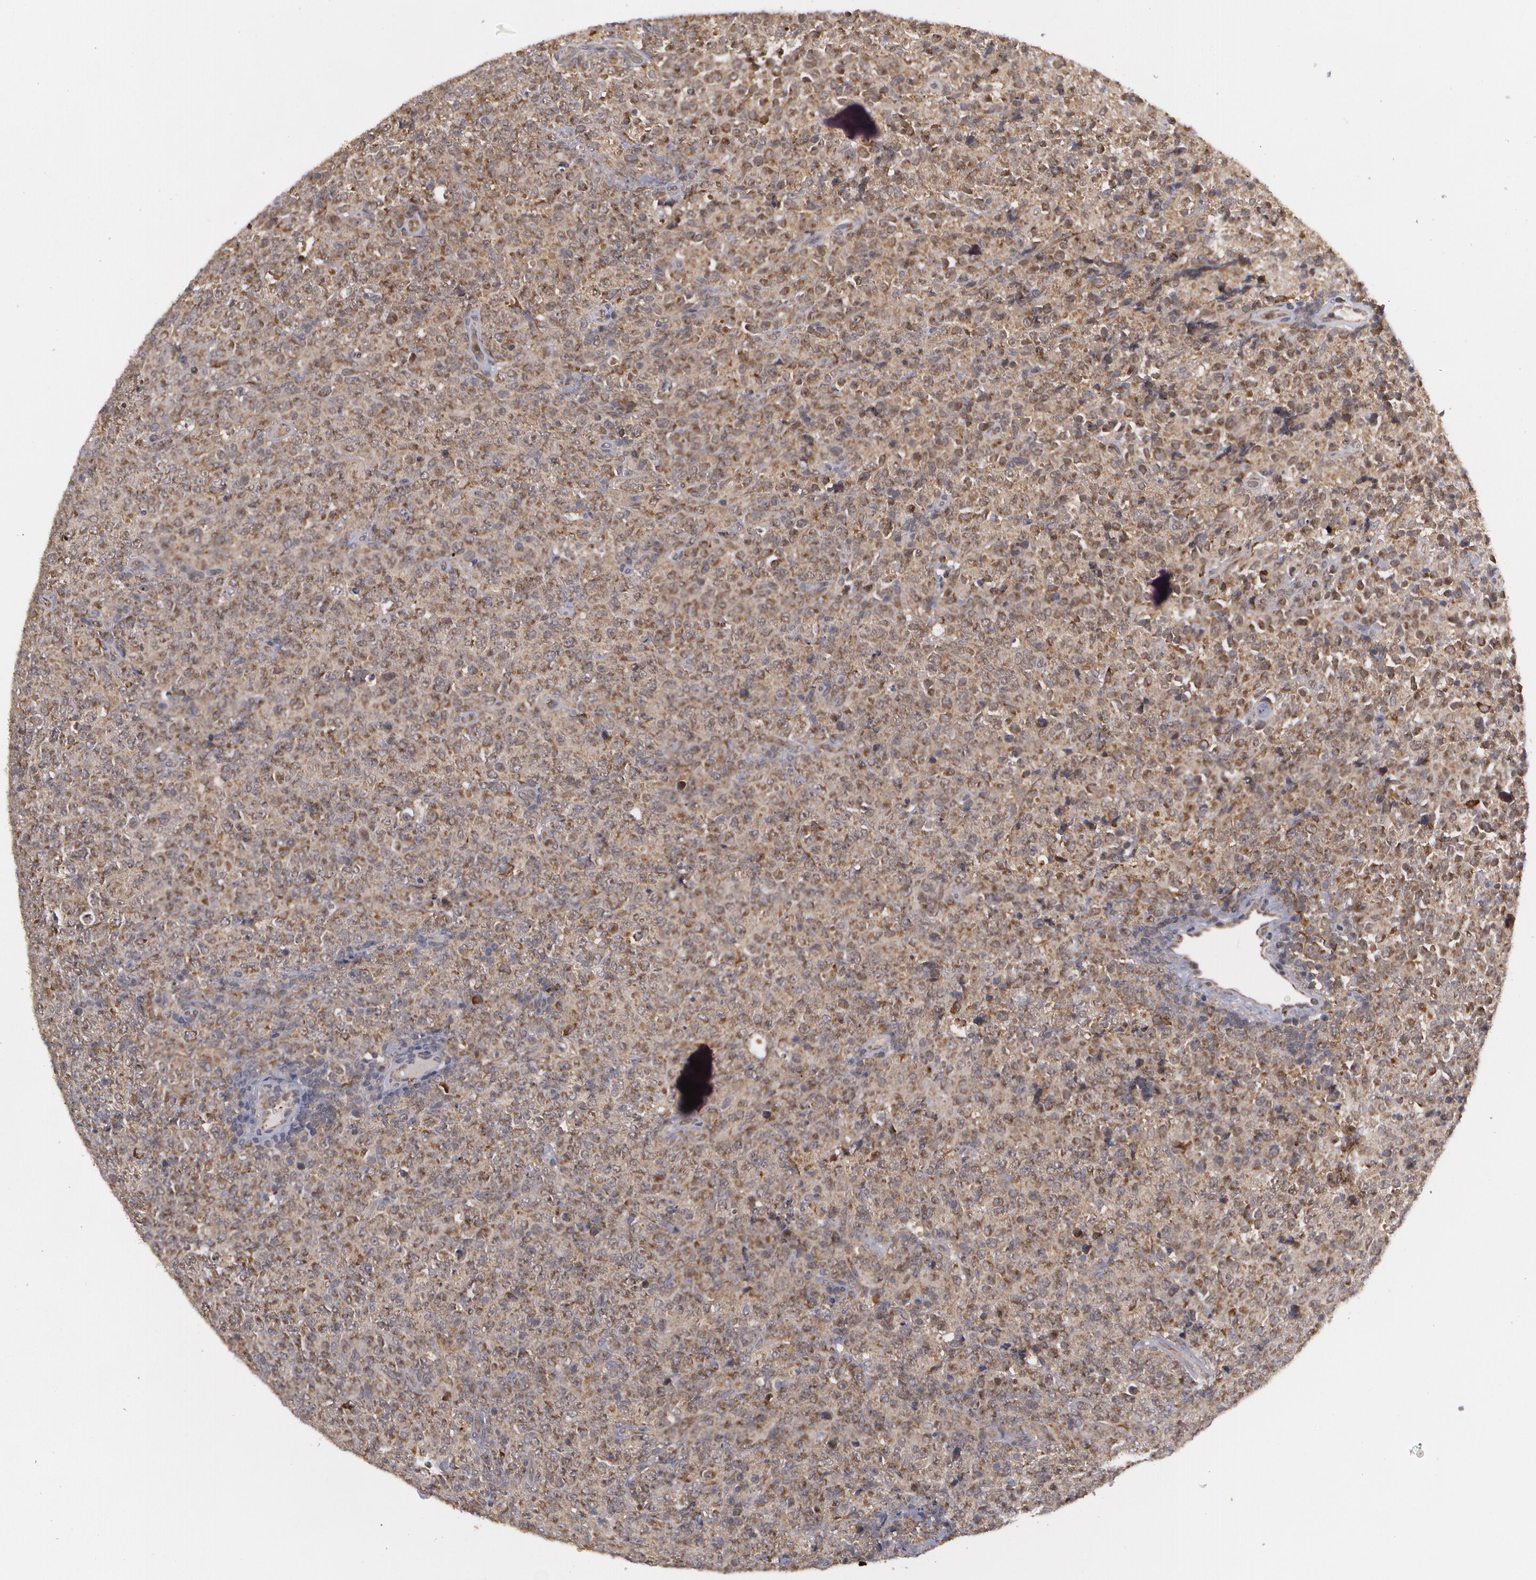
{"staining": {"intensity": "moderate", "quantity": ">75%", "location": "cytoplasmic/membranous"}, "tissue": "lymphoma", "cell_type": "Tumor cells", "image_type": "cancer", "snomed": [{"axis": "morphology", "description": "Malignant lymphoma, non-Hodgkin's type, High grade"}, {"axis": "topography", "description": "Tonsil"}], "caption": "IHC of malignant lymphoma, non-Hodgkin's type (high-grade) demonstrates medium levels of moderate cytoplasmic/membranous positivity in approximately >75% of tumor cells.", "gene": "BMP6", "patient": {"sex": "female", "age": 36}}